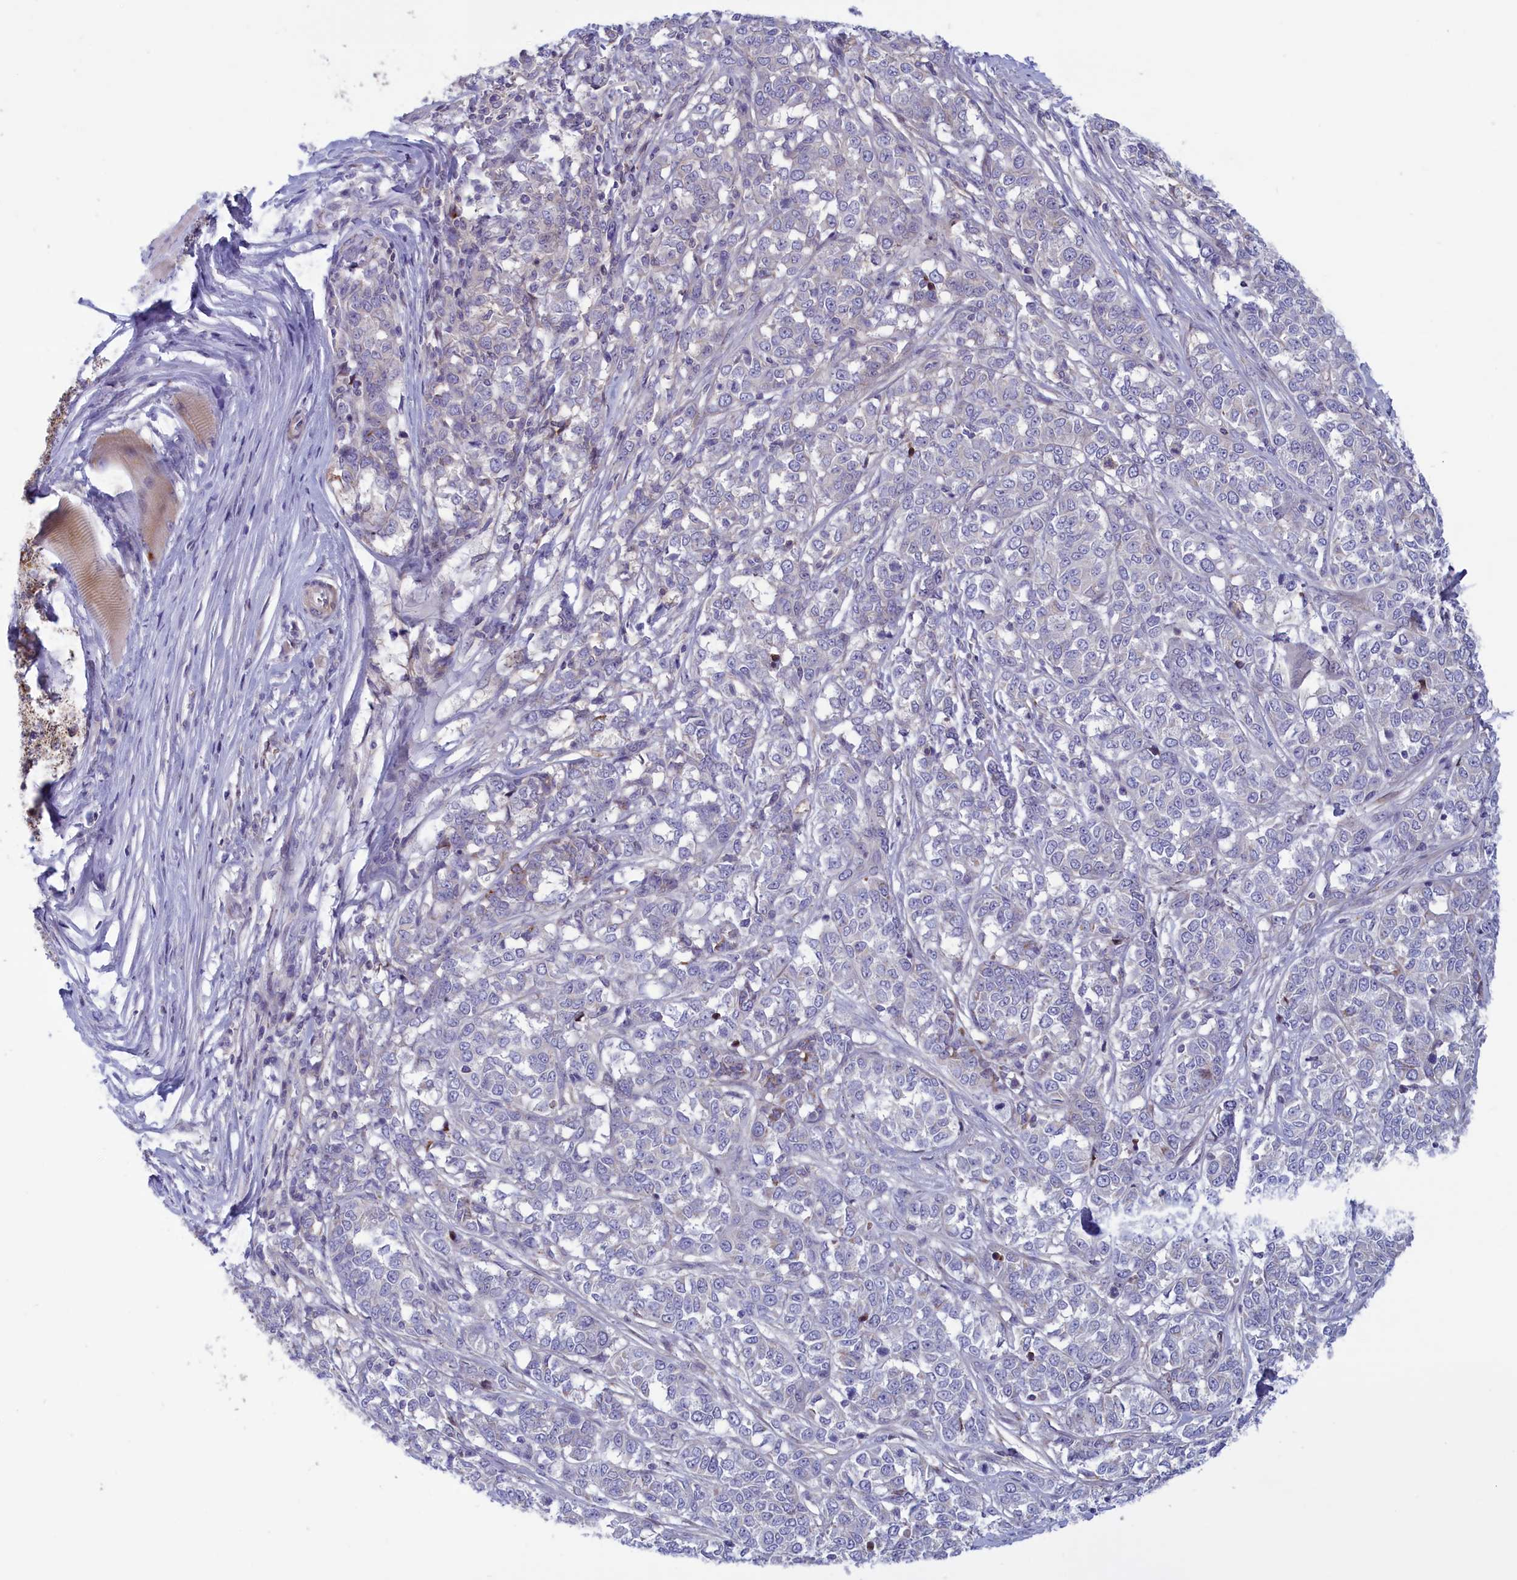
{"staining": {"intensity": "negative", "quantity": "none", "location": "none"}, "tissue": "melanoma", "cell_type": "Tumor cells", "image_type": "cancer", "snomed": [{"axis": "morphology", "description": "Malignant melanoma, NOS"}, {"axis": "topography", "description": "Skin"}], "caption": "DAB immunohistochemical staining of human melanoma displays no significant positivity in tumor cells.", "gene": "CORO2A", "patient": {"sex": "female", "age": 72}}